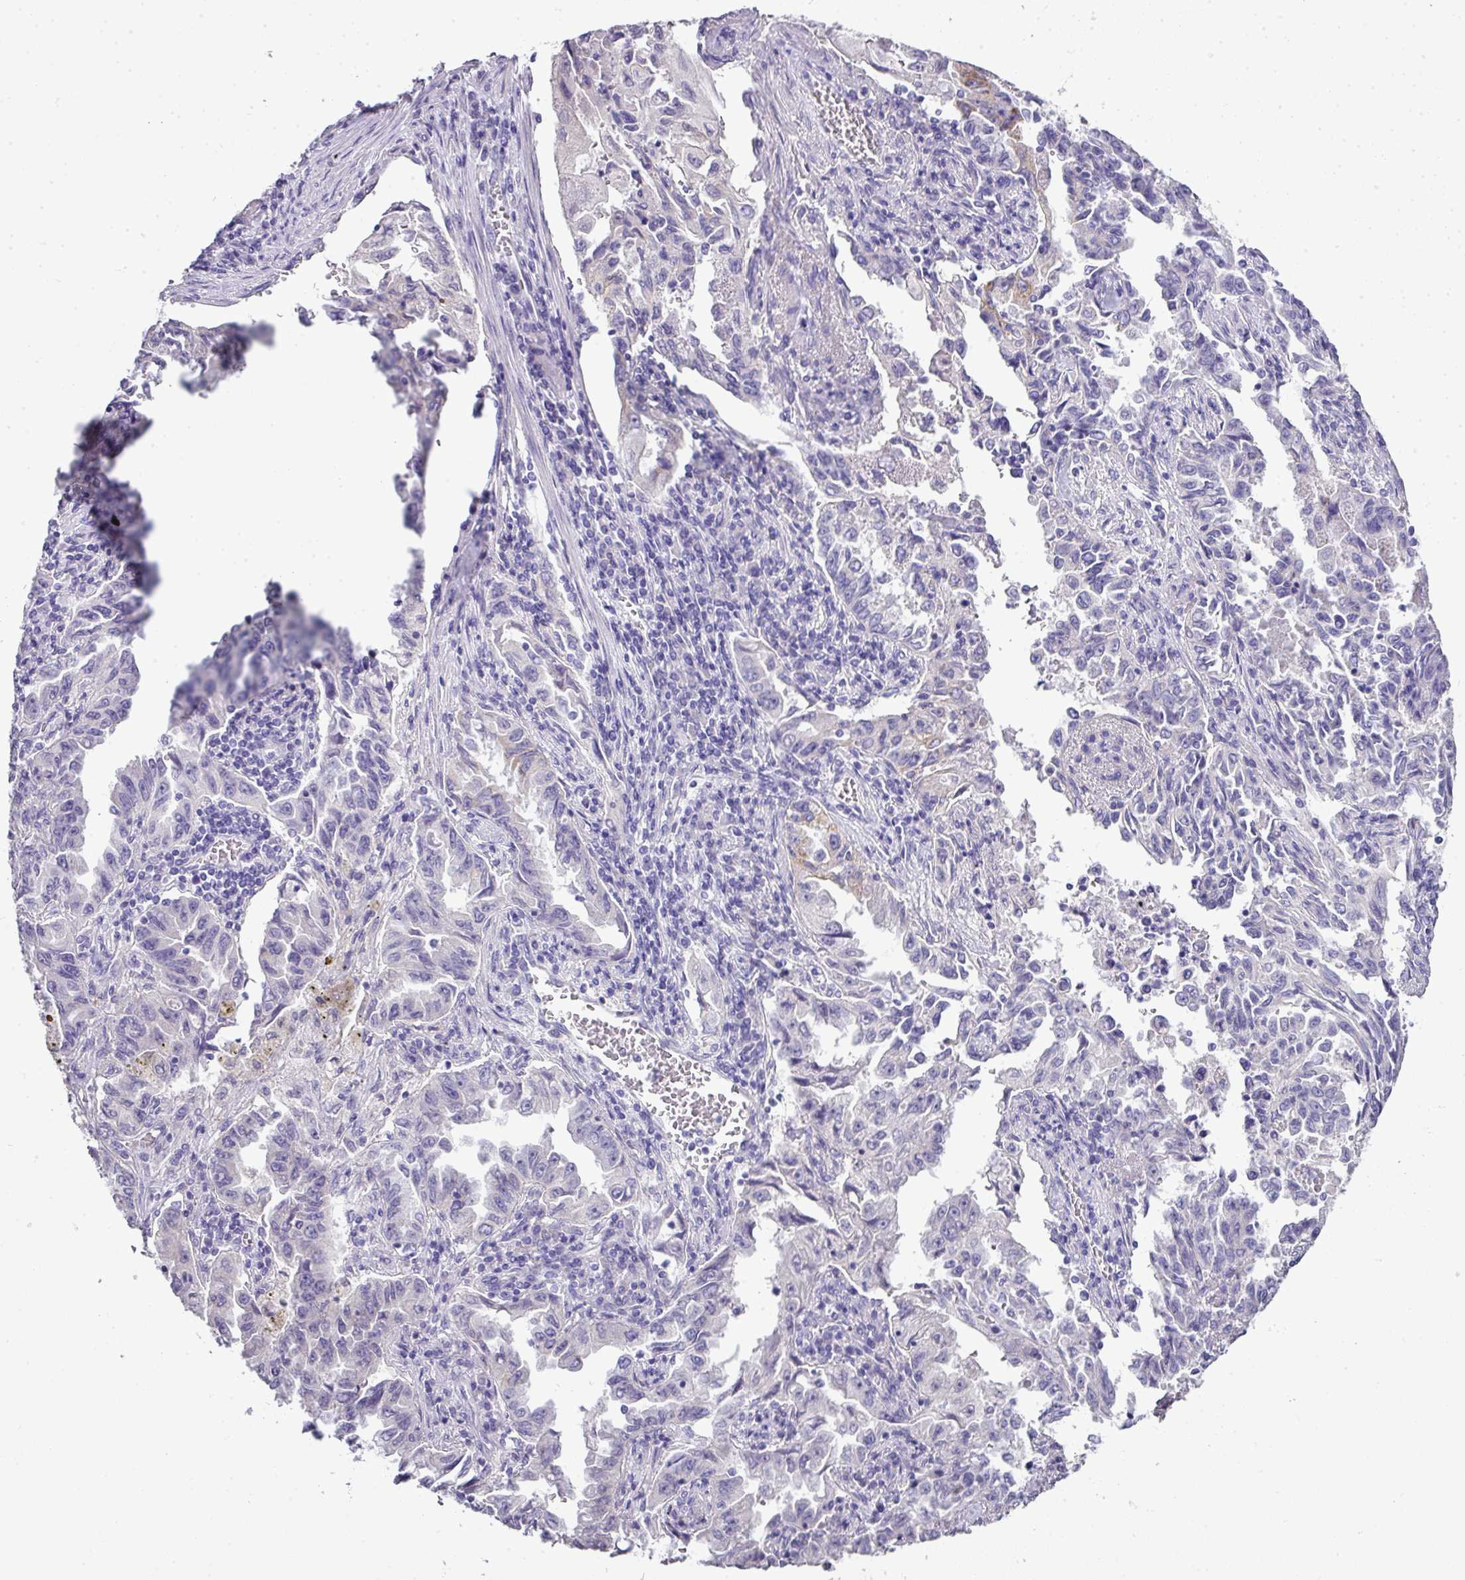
{"staining": {"intensity": "negative", "quantity": "none", "location": "none"}, "tissue": "lung cancer", "cell_type": "Tumor cells", "image_type": "cancer", "snomed": [{"axis": "morphology", "description": "Adenocarcinoma, NOS"}, {"axis": "topography", "description": "Lung"}], "caption": "Lung adenocarcinoma stained for a protein using immunohistochemistry (IHC) exhibits no expression tumor cells.", "gene": "BCL11A", "patient": {"sex": "female", "age": 51}}